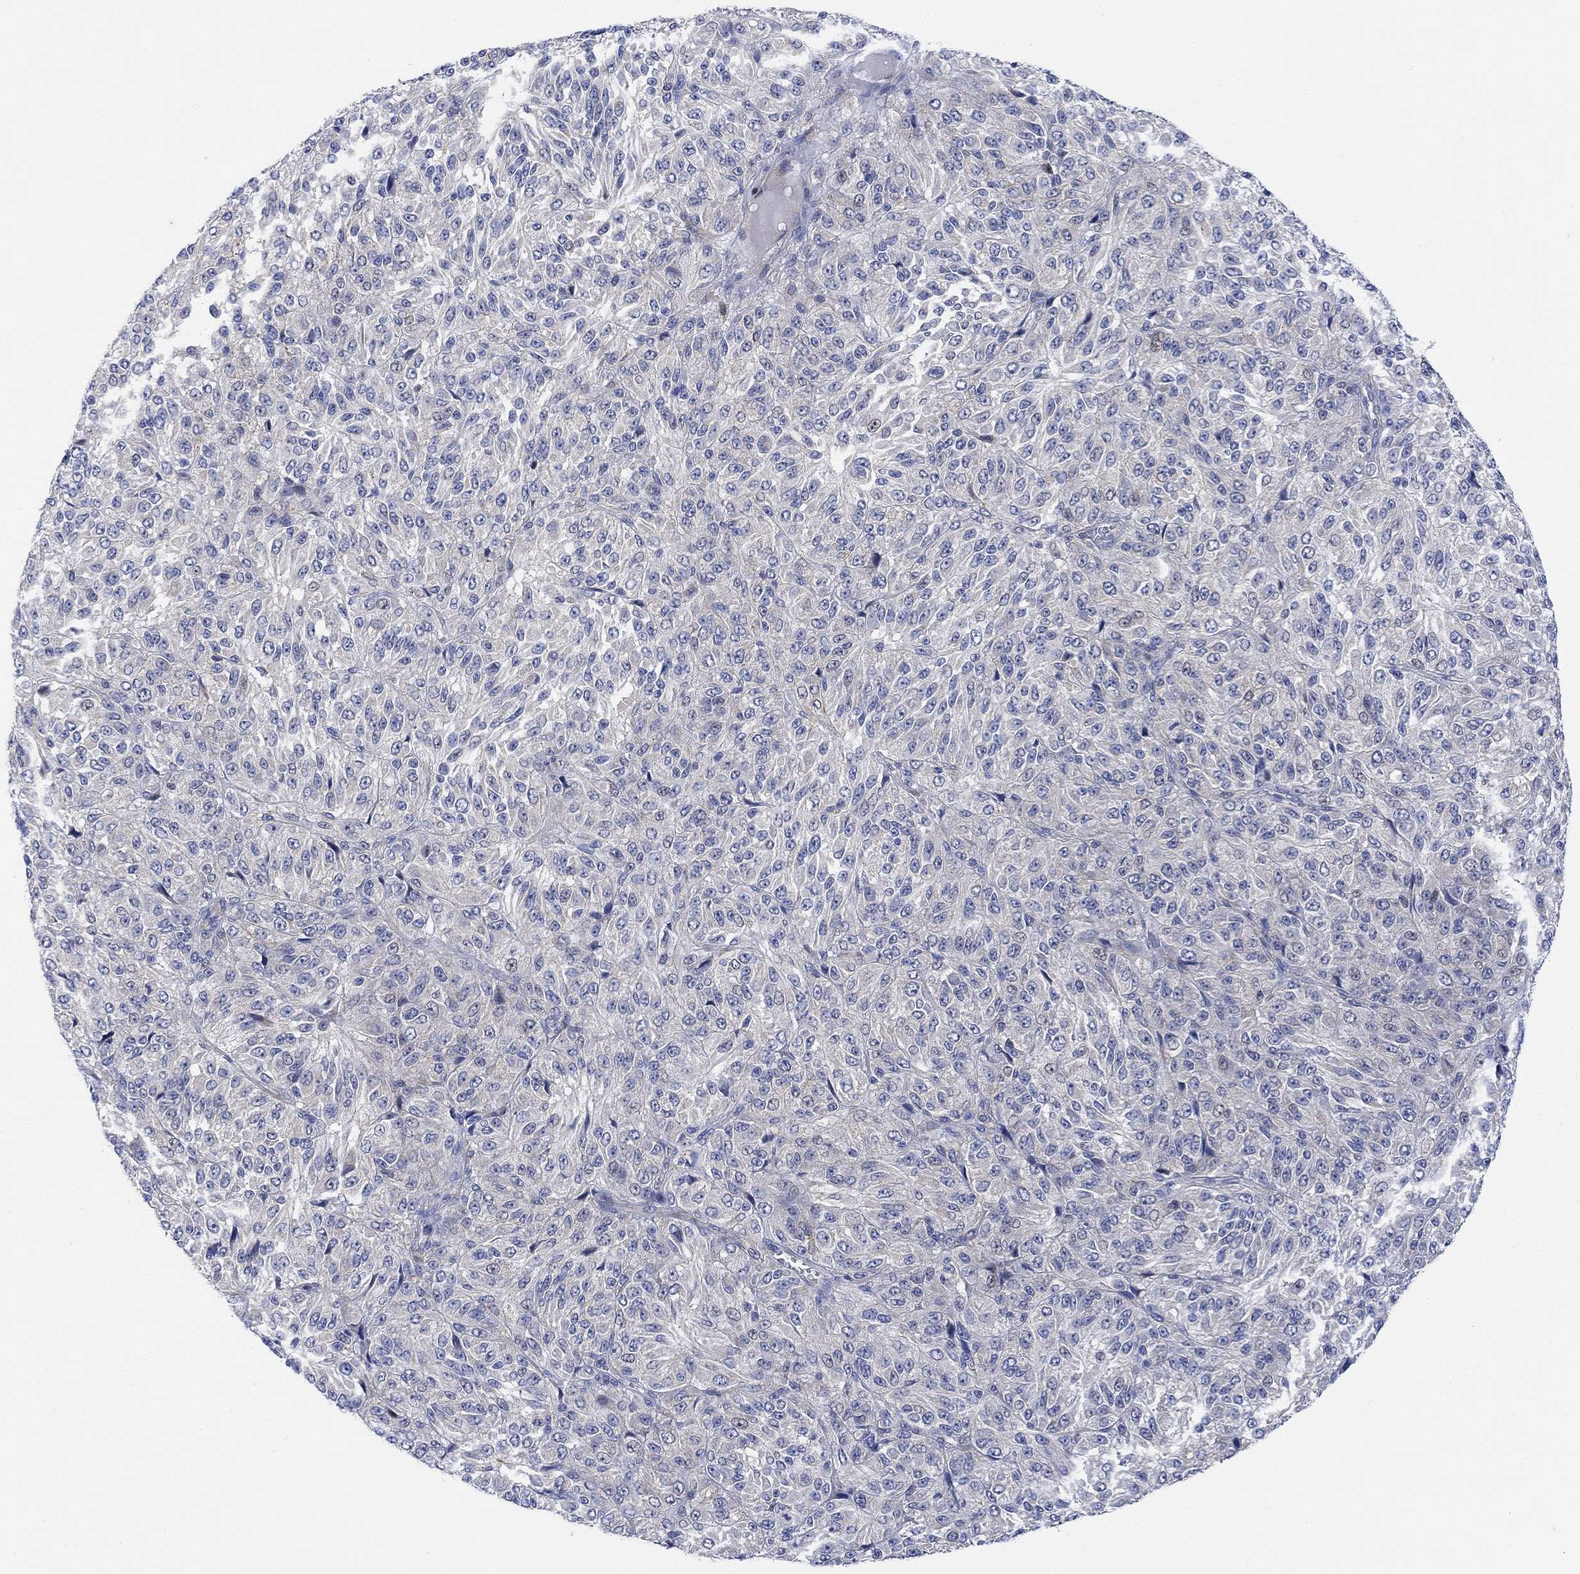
{"staining": {"intensity": "negative", "quantity": "none", "location": "none"}, "tissue": "melanoma", "cell_type": "Tumor cells", "image_type": "cancer", "snomed": [{"axis": "morphology", "description": "Malignant melanoma, Metastatic site"}, {"axis": "topography", "description": "Brain"}], "caption": "Immunohistochemical staining of malignant melanoma (metastatic site) reveals no significant expression in tumor cells.", "gene": "ARSK", "patient": {"sex": "female", "age": 56}}